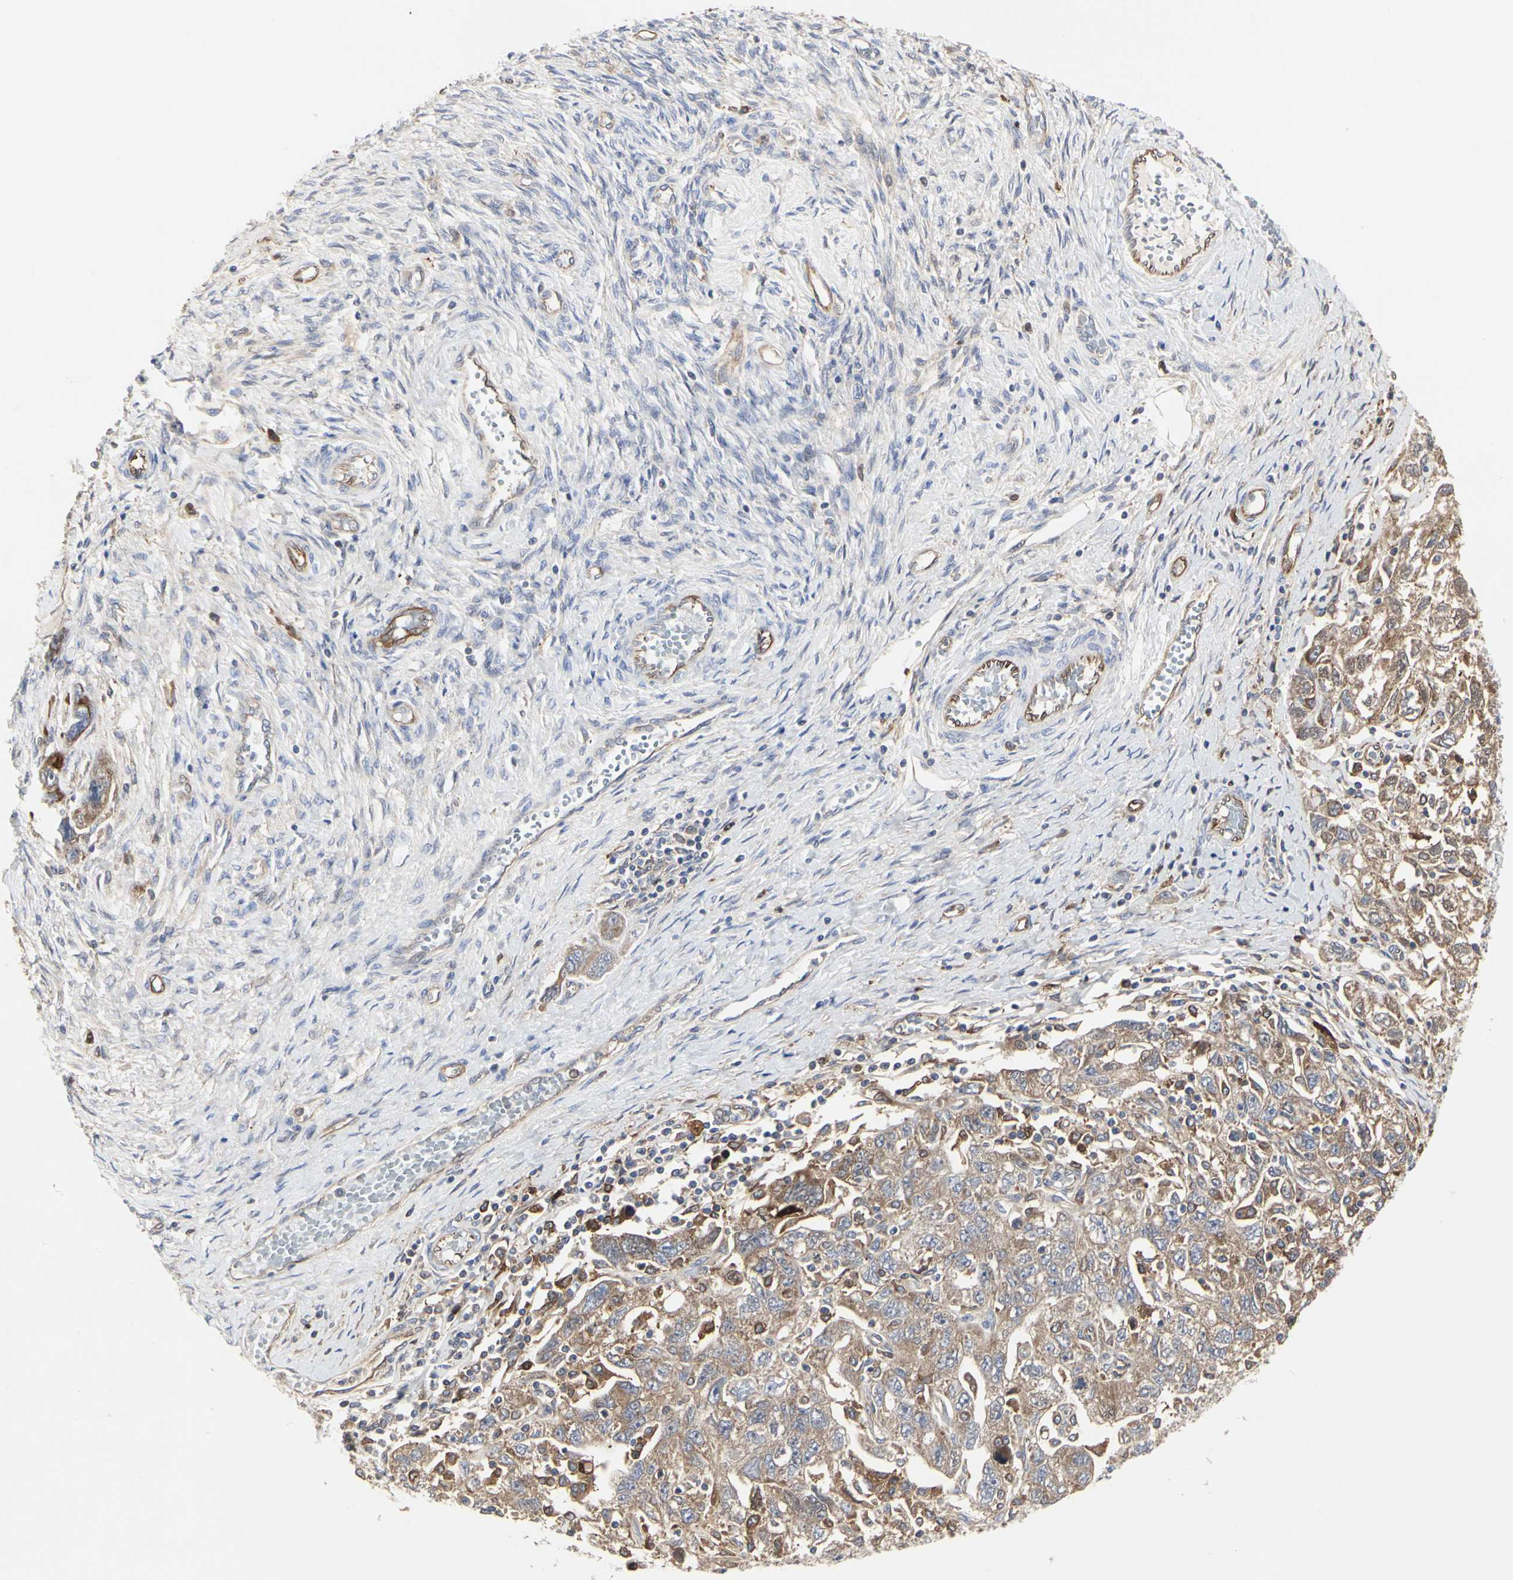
{"staining": {"intensity": "moderate", "quantity": ">75%", "location": "cytoplasmic/membranous"}, "tissue": "ovarian cancer", "cell_type": "Tumor cells", "image_type": "cancer", "snomed": [{"axis": "morphology", "description": "Carcinoma, NOS"}, {"axis": "morphology", "description": "Cystadenocarcinoma, serous, NOS"}, {"axis": "topography", "description": "Ovary"}], "caption": "IHC micrograph of neoplastic tissue: serous cystadenocarcinoma (ovarian) stained using IHC displays medium levels of moderate protein expression localized specifically in the cytoplasmic/membranous of tumor cells, appearing as a cytoplasmic/membranous brown color.", "gene": "C3orf52", "patient": {"sex": "female", "age": 69}}